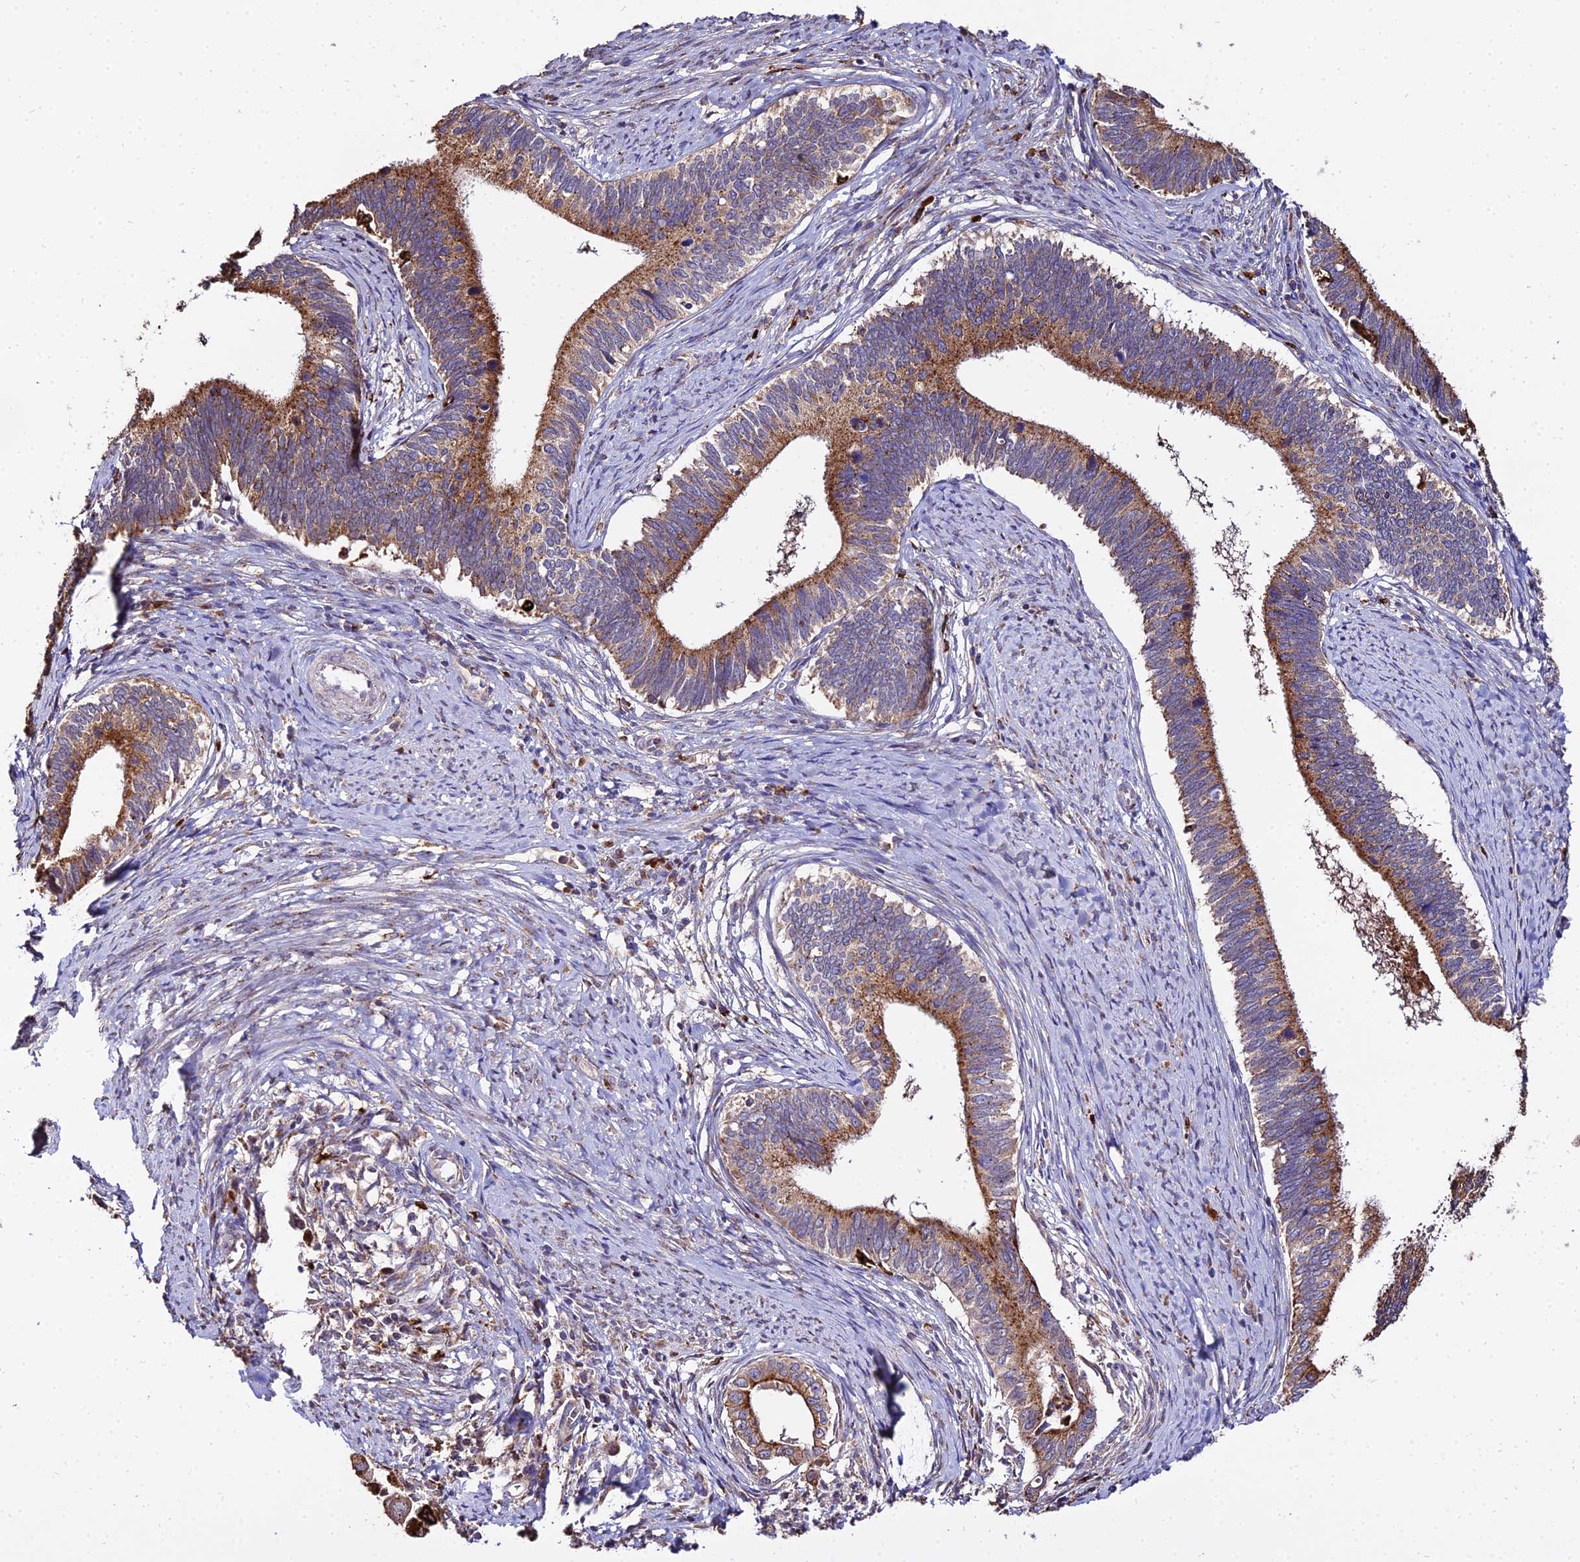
{"staining": {"intensity": "strong", "quantity": "25%-75%", "location": "cytoplasmic/membranous"}, "tissue": "cervical cancer", "cell_type": "Tumor cells", "image_type": "cancer", "snomed": [{"axis": "morphology", "description": "Adenocarcinoma, NOS"}, {"axis": "topography", "description": "Cervix"}], "caption": "This histopathology image demonstrates immunohistochemistry staining of human adenocarcinoma (cervical), with high strong cytoplasmic/membranous positivity in about 25%-75% of tumor cells.", "gene": "PEX19", "patient": {"sex": "female", "age": 42}}